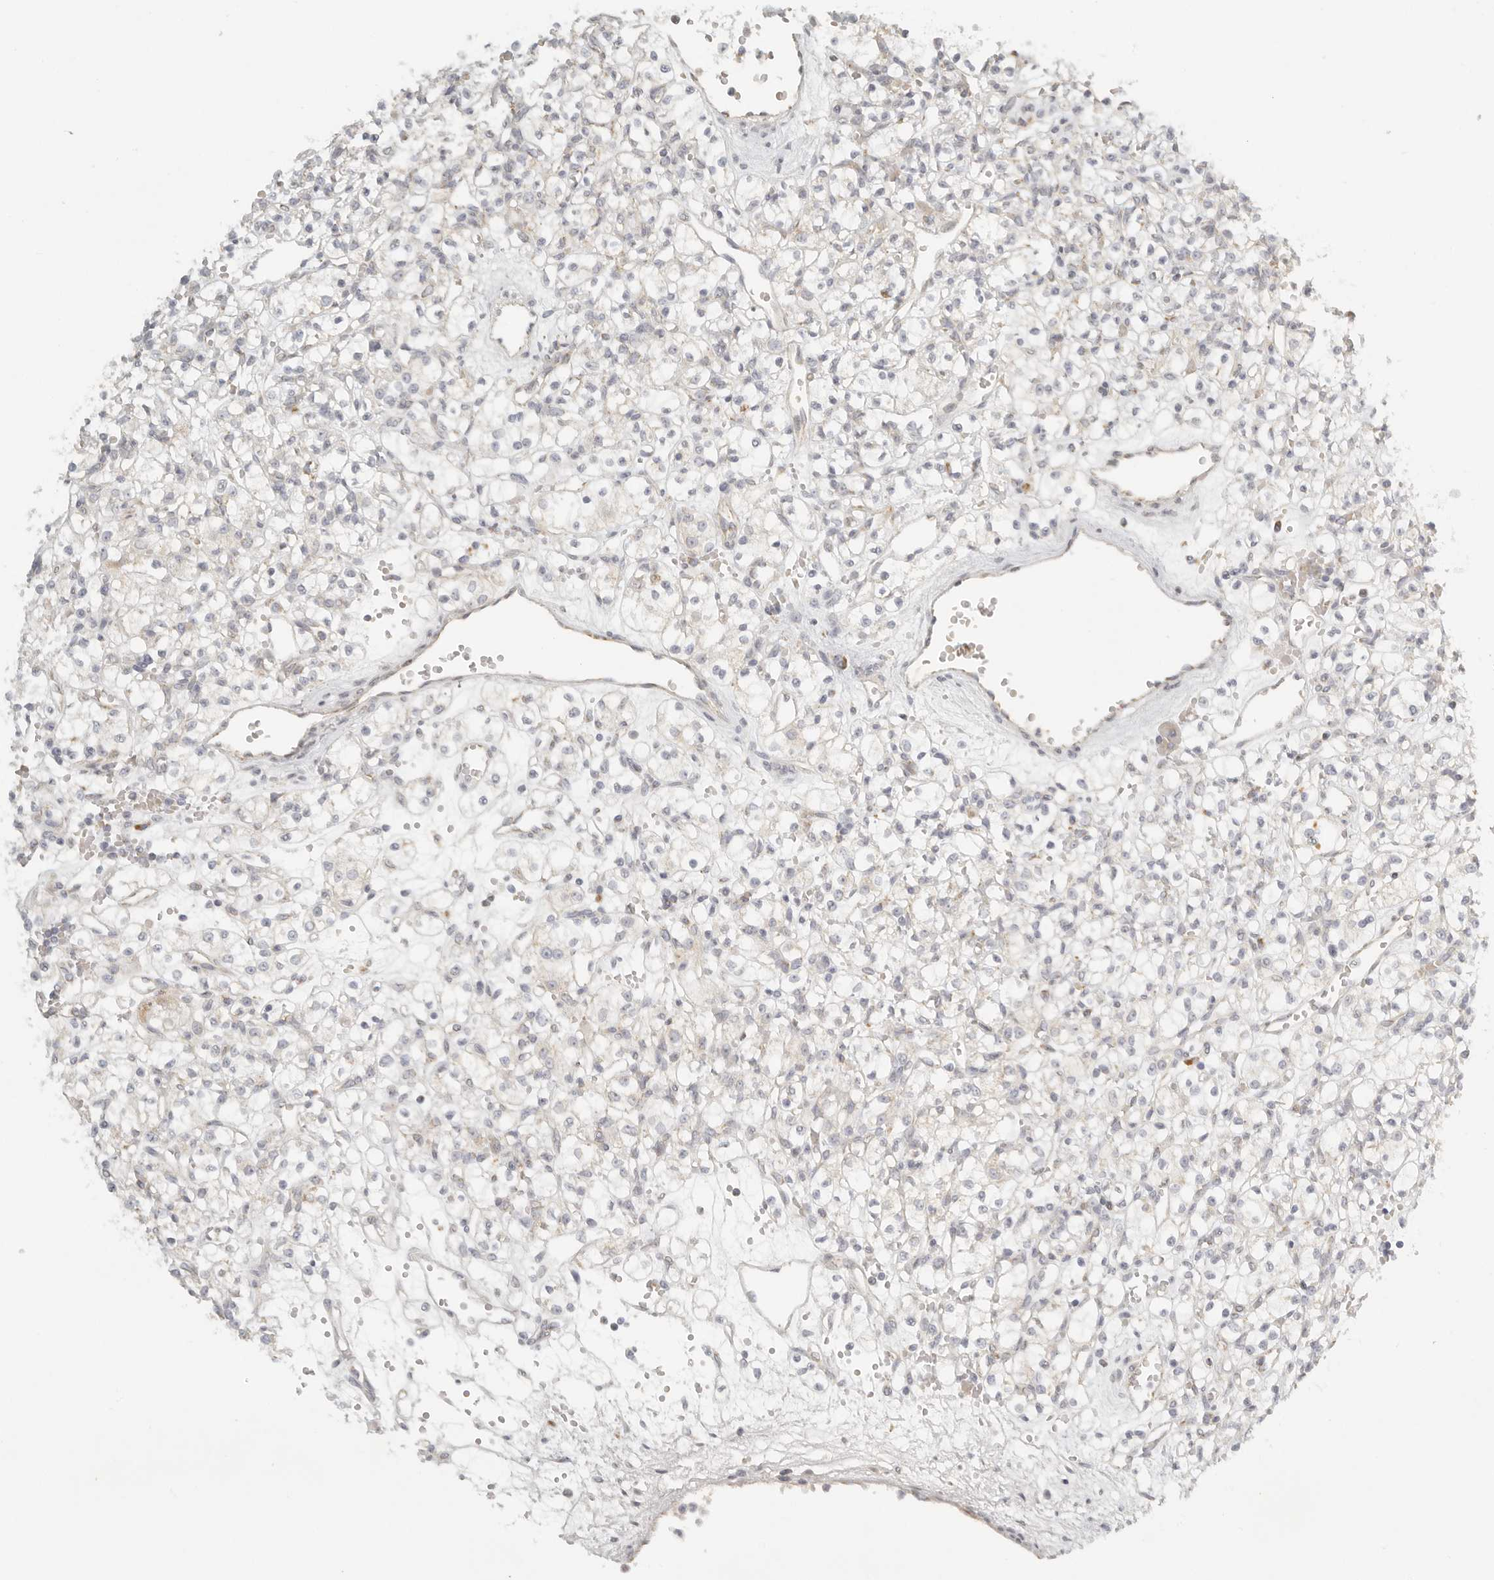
{"staining": {"intensity": "negative", "quantity": "none", "location": "none"}, "tissue": "renal cancer", "cell_type": "Tumor cells", "image_type": "cancer", "snomed": [{"axis": "morphology", "description": "Adenocarcinoma, NOS"}, {"axis": "topography", "description": "Kidney"}], "caption": "Immunohistochemistry histopathology image of renal cancer stained for a protein (brown), which reveals no positivity in tumor cells.", "gene": "KDF1", "patient": {"sex": "female", "age": 59}}